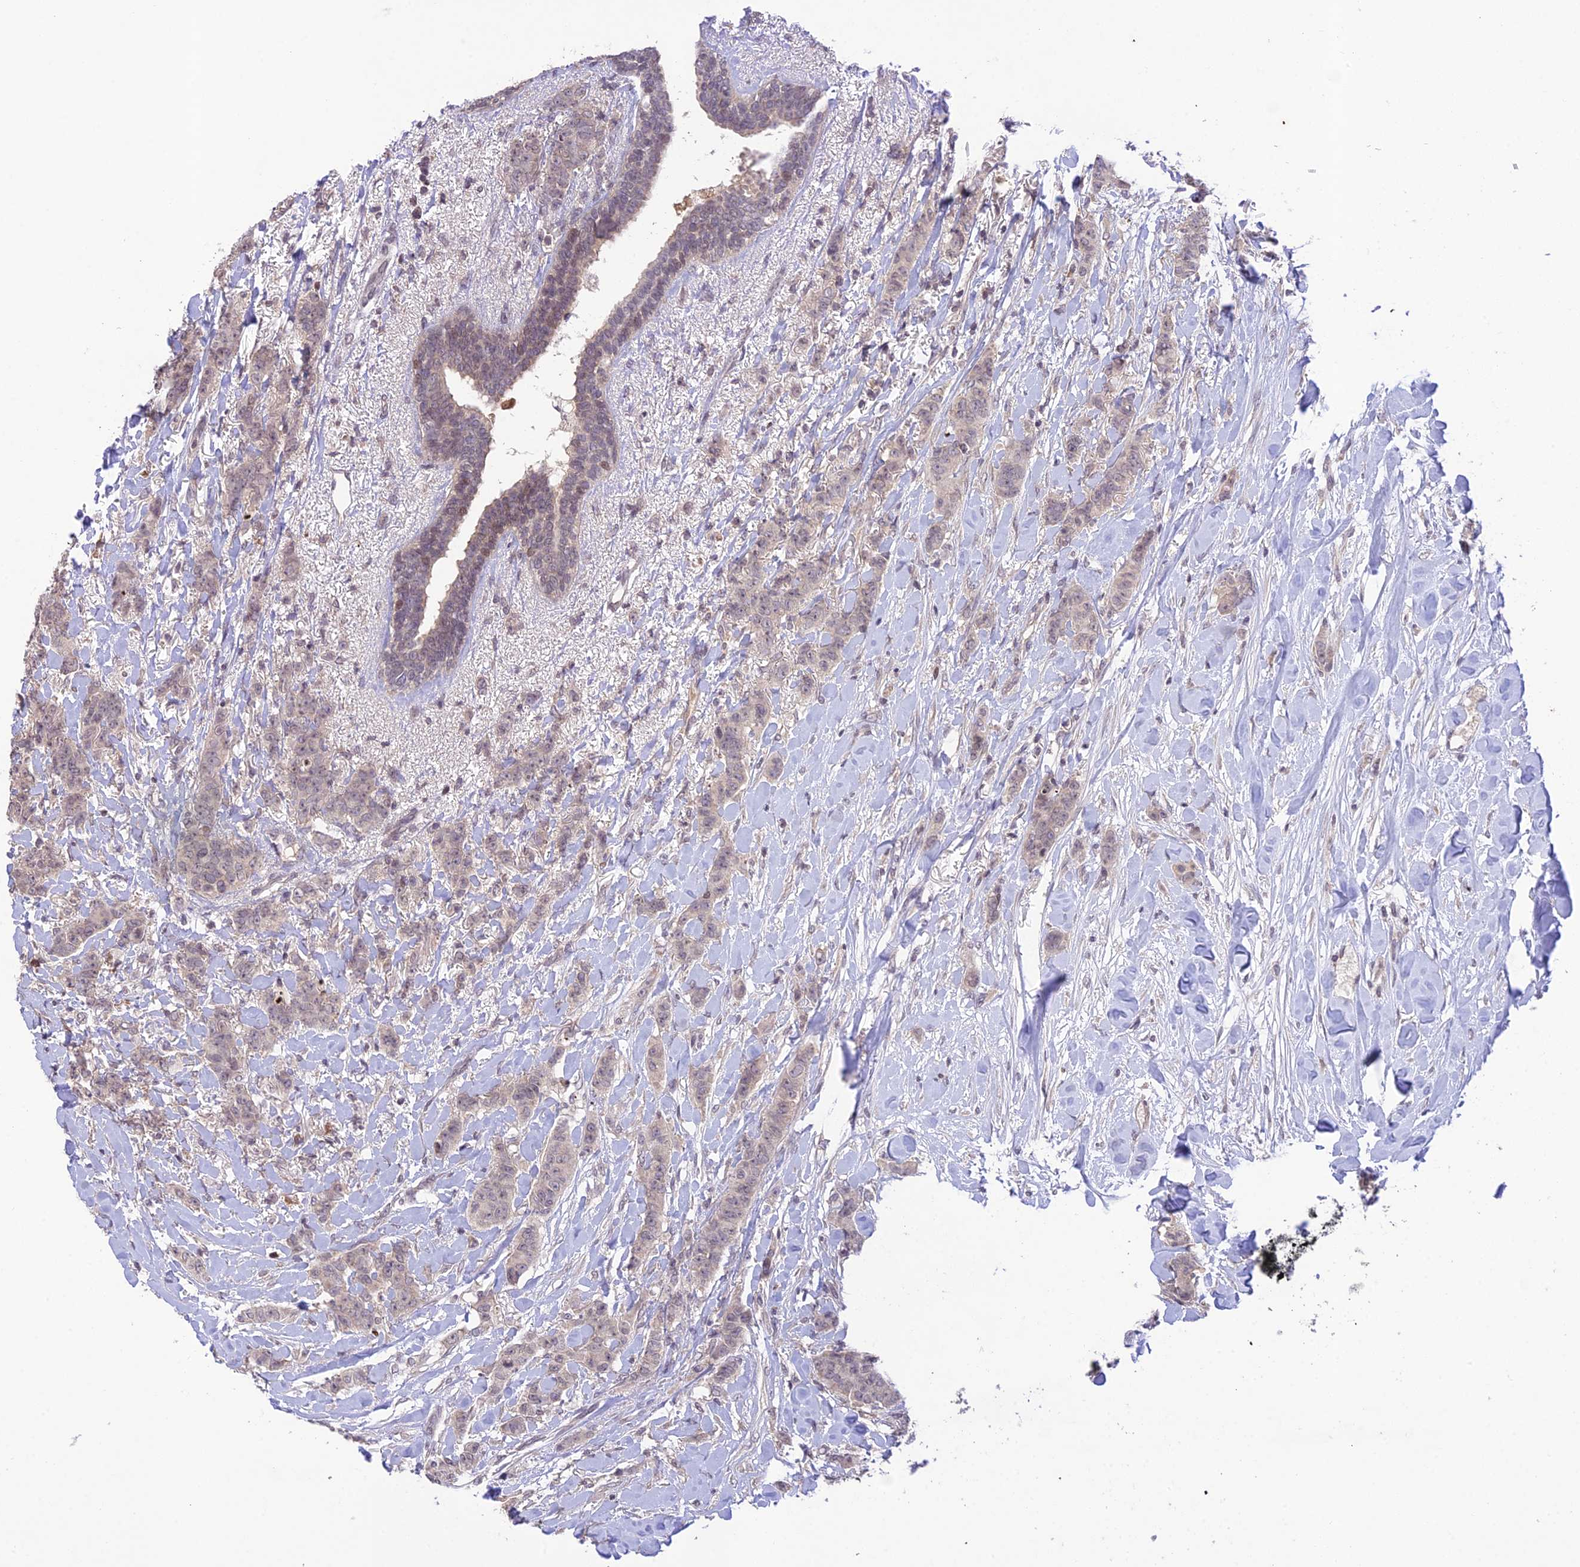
{"staining": {"intensity": "weak", "quantity": "<25%", "location": "cytoplasmic/membranous,nuclear"}, "tissue": "breast cancer", "cell_type": "Tumor cells", "image_type": "cancer", "snomed": [{"axis": "morphology", "description": "Duct carcinoma"}, {"axis": "topography", "description": "Breast"}], "caption": "This photomicrograph is of infiltrating ductal carcinoma (breast) stained with IHC to label a protein in brown with the nuclei are counter-stained blue. There is no expression in tumor cells.", "gene": "TEKT1", "patient": {"sex": "female", "age": 40}}